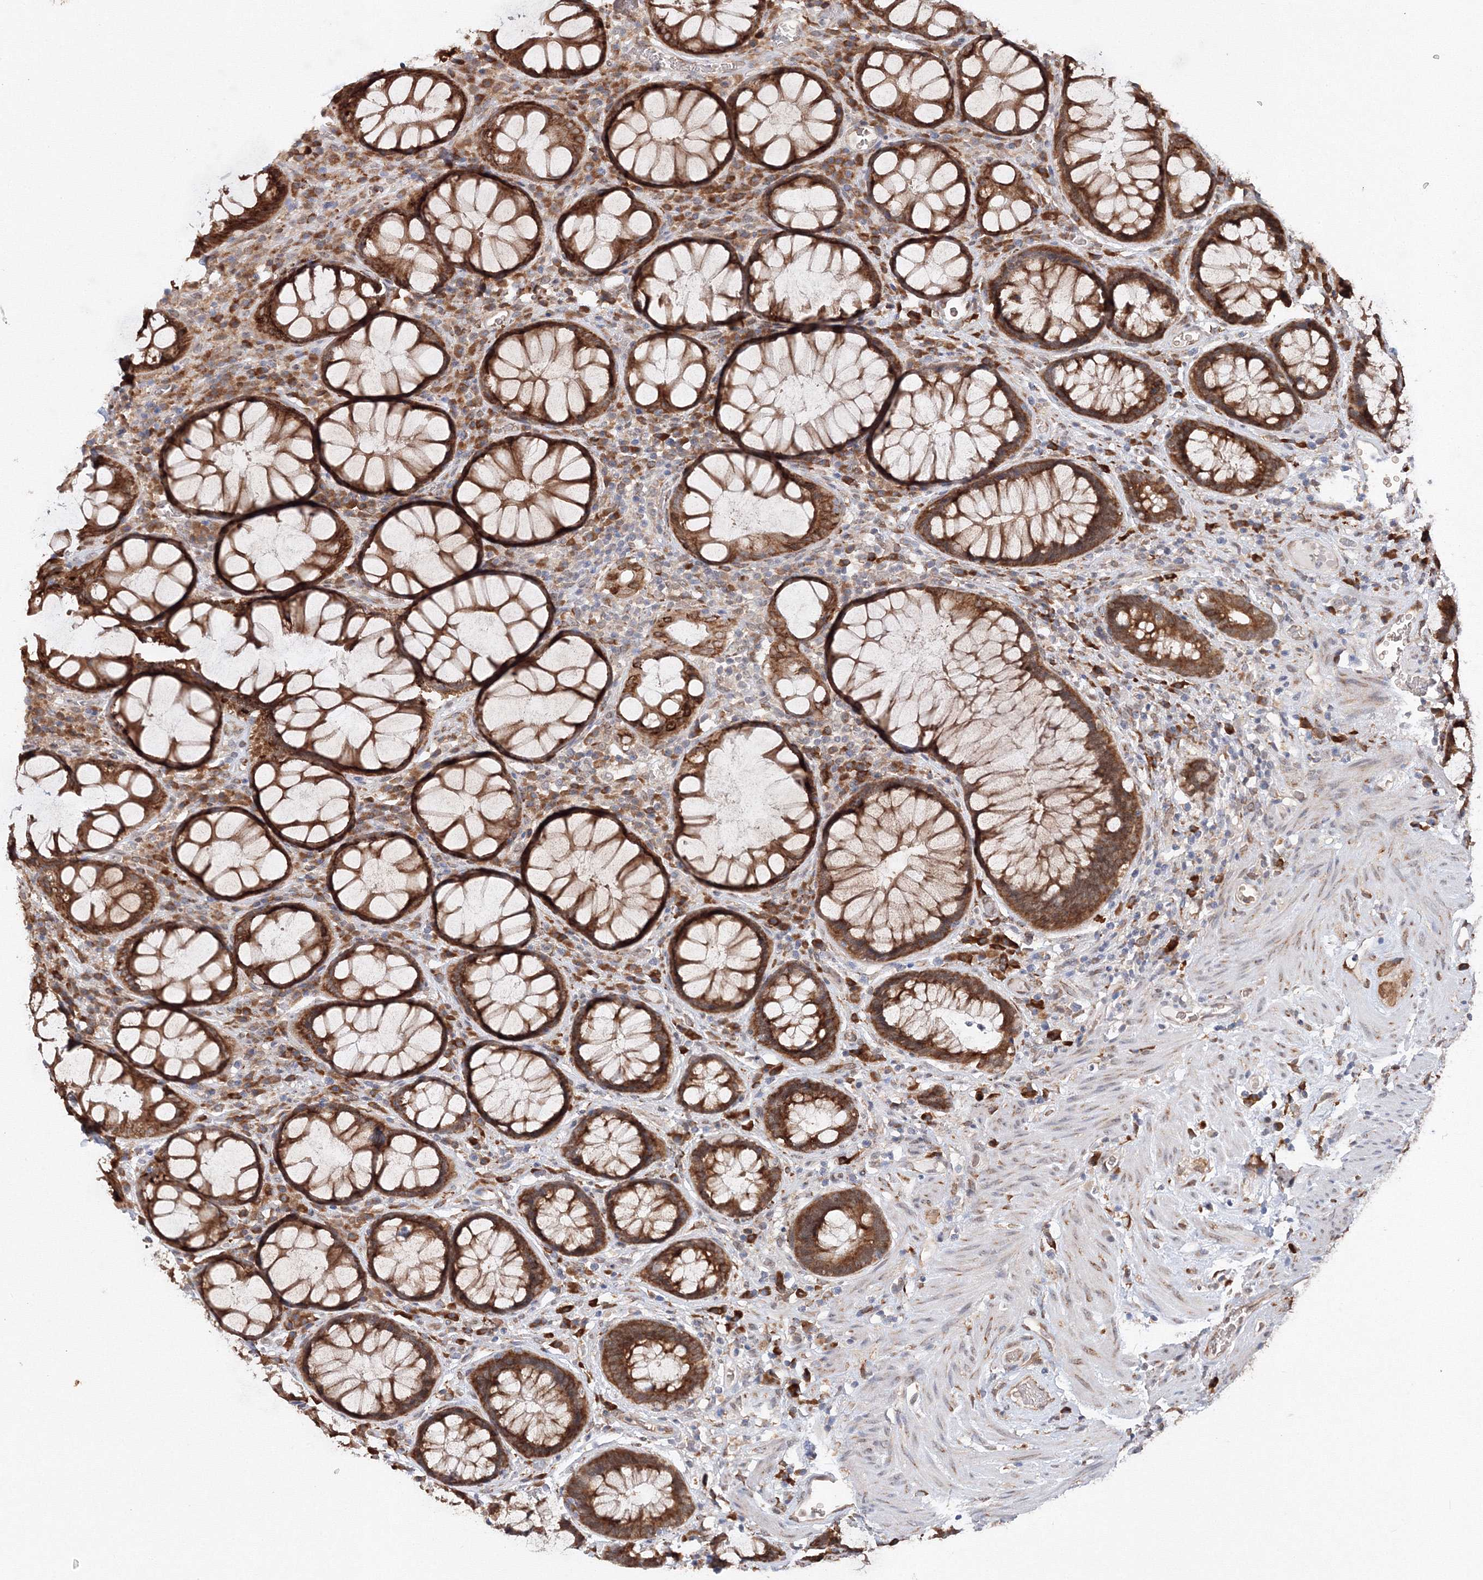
{"staining": {"intensity": "strong", "quantity": ">75%", "location": "cytoplasmic/membranous"}, "tissue": "rectum", "cell_type": "Glandular cells", "image_type": "normal", "snomed": [{"axis": "morphology", "description": "Normal tissue, NOS"}, {"axis": "topography", "description": "Rectum"}], "caption": "Brown immunohistochemical staining in benign human rectum exhibits strong cytoplasmic/membranous positivity in about >75% of glandular cells. (Brightfield microscopy of DAB IHC at high magnification).", "gene": "DIS3L2", "patient": {"sex": "male", "age": 64}}